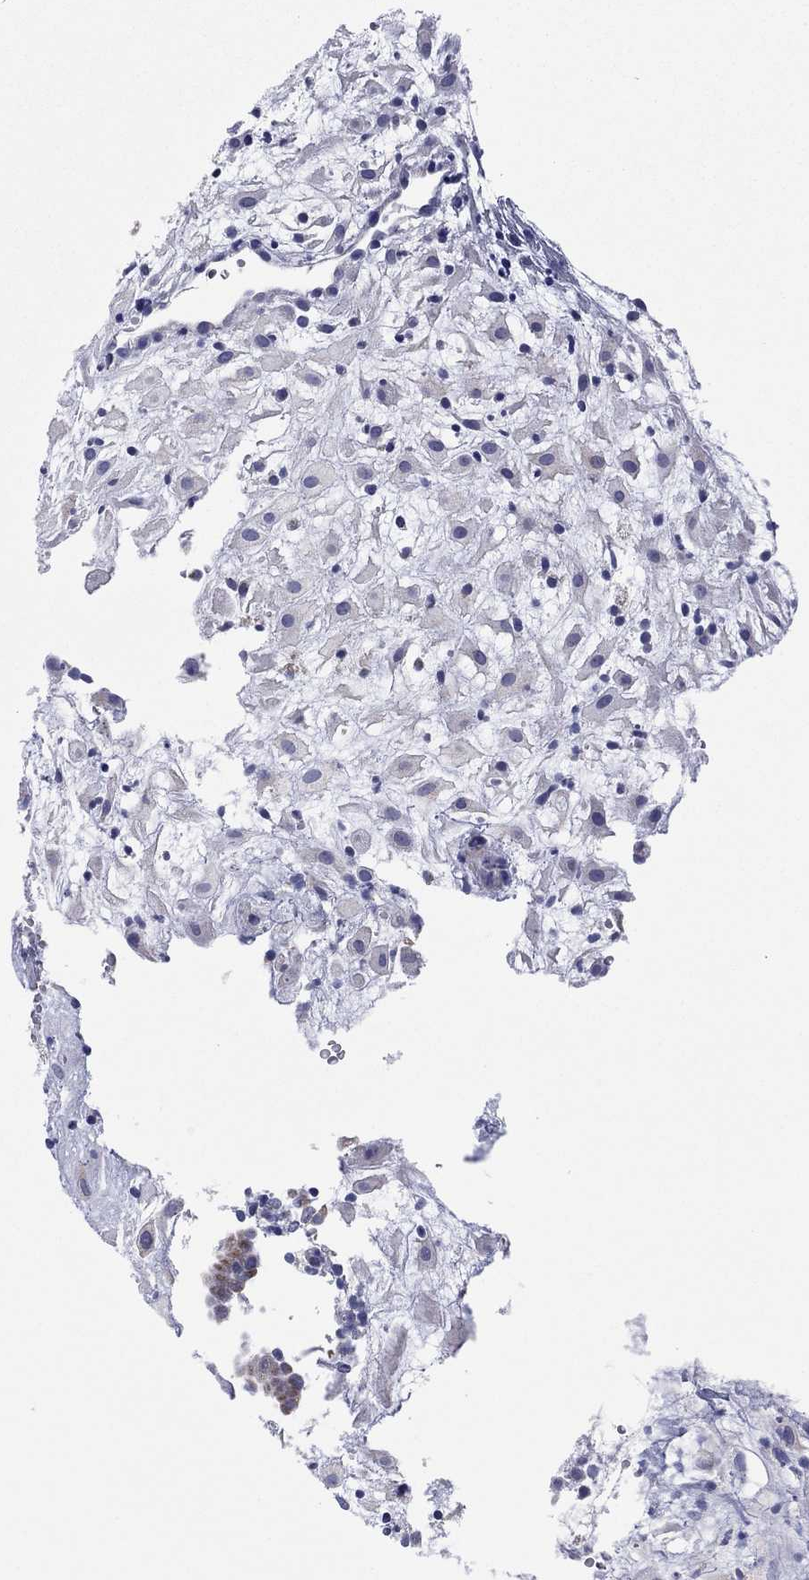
{"staining": {"intensity": "negative", "quantity": "none", "location": "none"}, "tissue": "placenta", "cell_type": "Decidual cells", "image_type": "normal", "snomed": [{"axis": "morphology", "description": "Normal tissue, NOS"}, {"axis": "topography", "description": "Placenta"}], "caption": "Immunohistochemistry (IHC) micrograph of unremarkable placenta stained for a protein (brown), which demonstrates no staining in decidual cells.", "gene": "MGST3", "patient": {"sex": "female", "age": 24}}